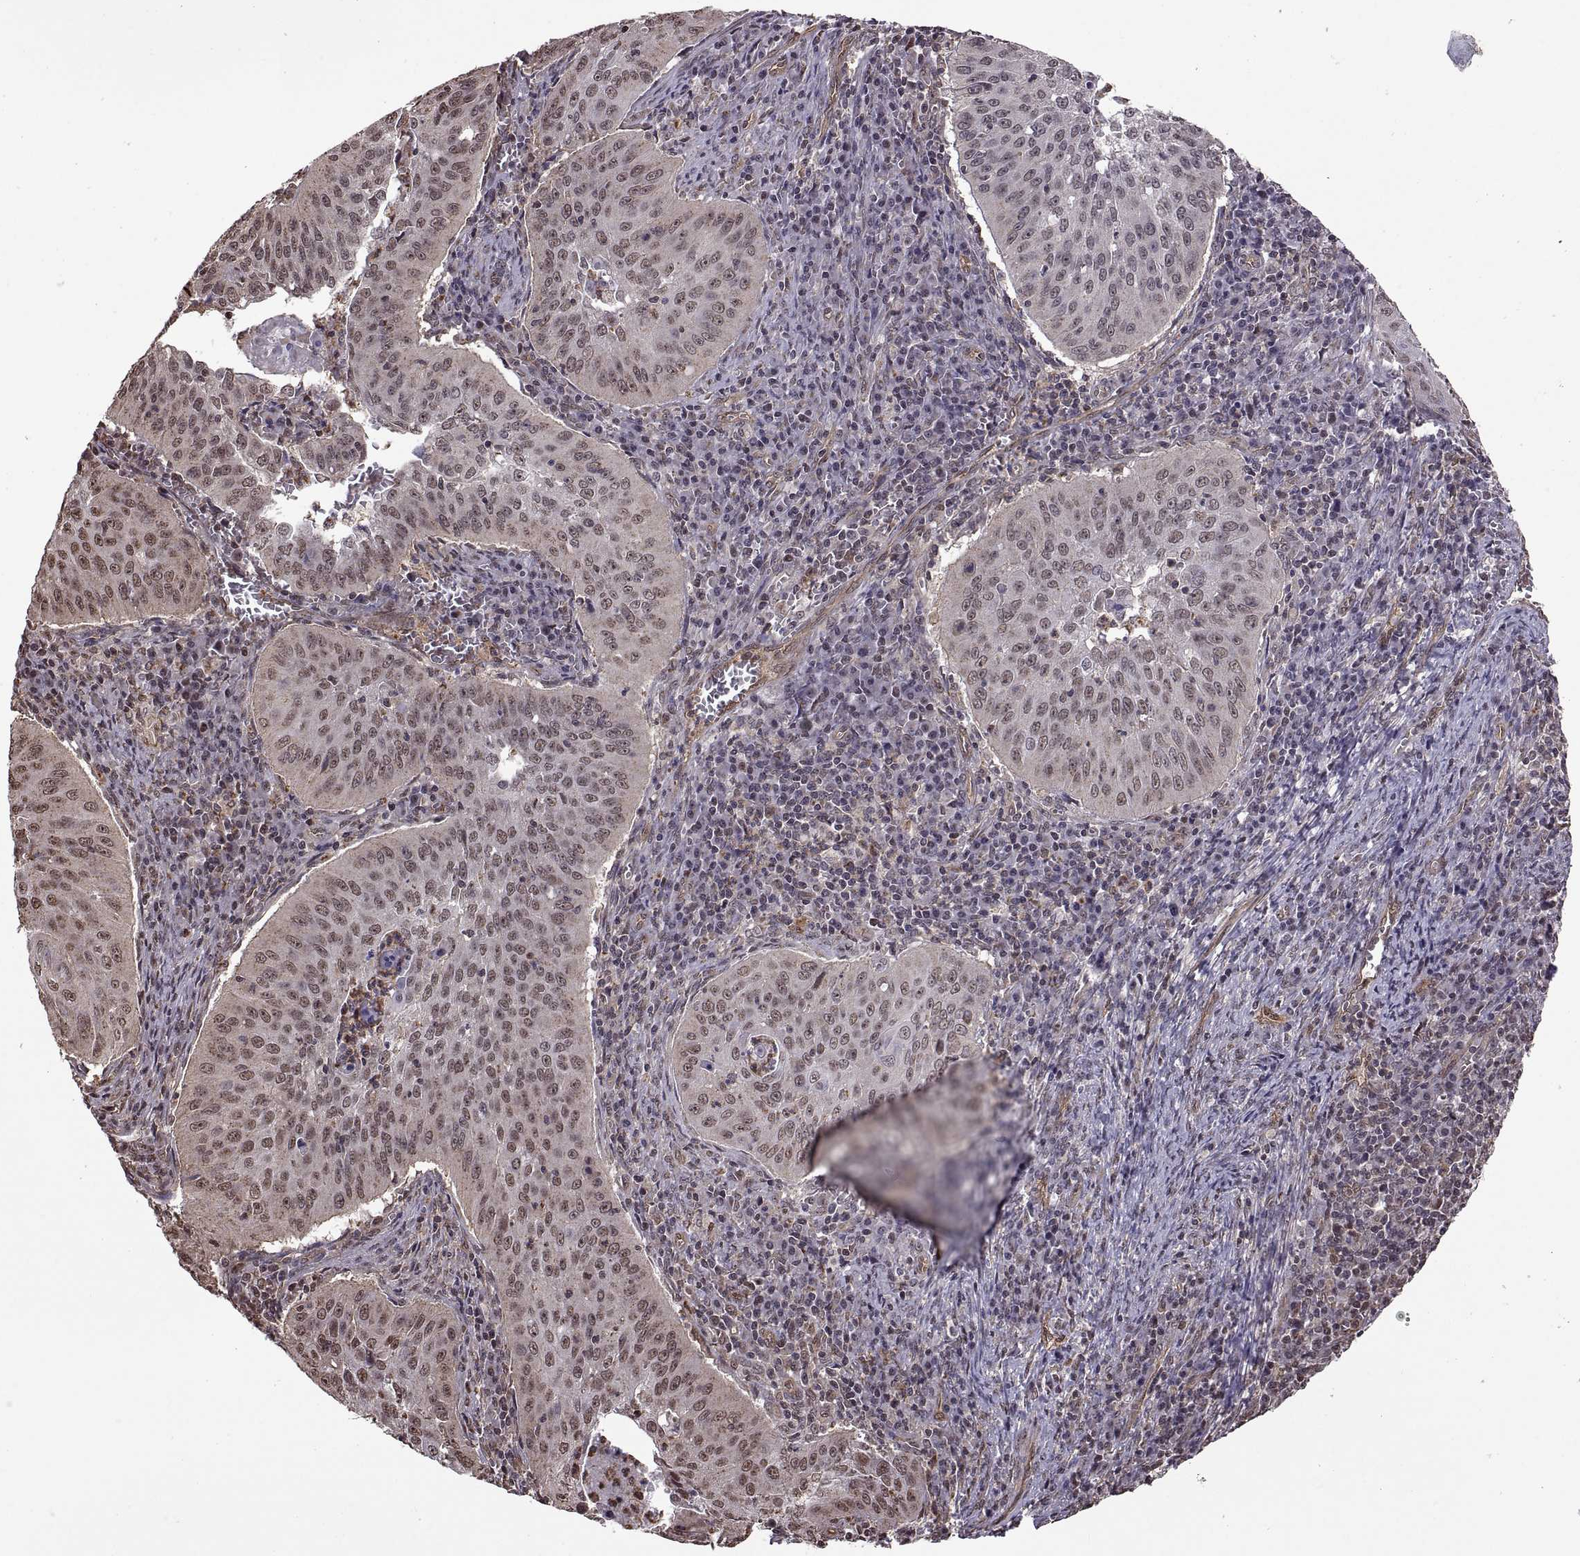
{"staining": {"intensity": "weak", "quantity": "25%-75%", "location": "nuclear"}, "tissue": "cervical cancer", "cell_type": "Tumor cells", "image_type": "cancer", "snomed": [{"axis": "morphology", "description": "Squamous cell carcinoma, NOS"}, {"axis": "topography", "description": "Cervix"}], "caption": "This image demonstrates immunohistochemistry (IHC) staining of cervical cancer (squamous cell carcinoma), with low weak nuclear staining in approximately 25%-75% of tumor cells.", "gene": "ARRB1", "patient": {"sex": "female", "age": 39}}